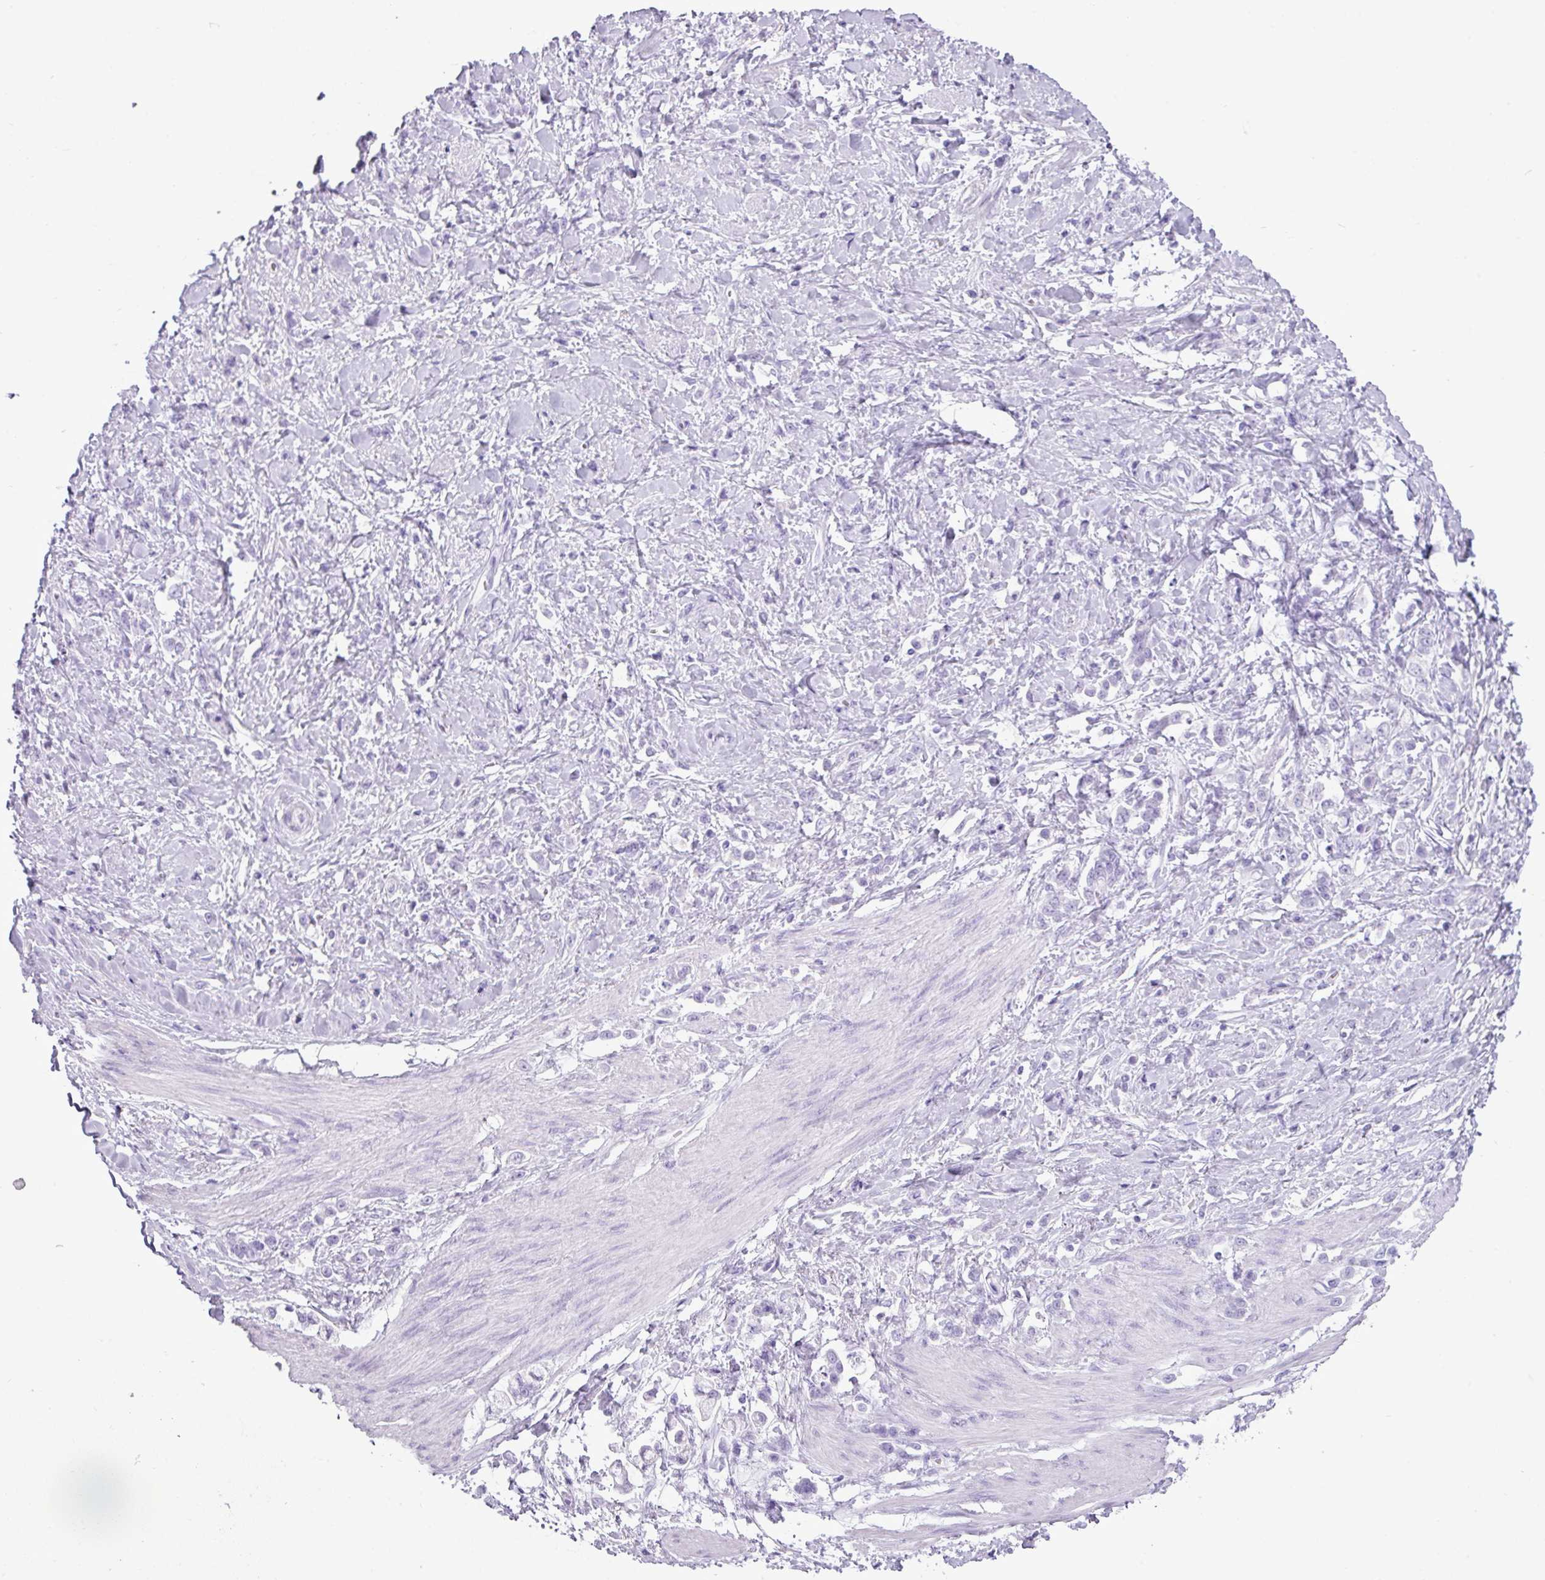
{"staining": {"intensity": "negative", "quantity": "none", "location": "none"}, "tissue": "stomach cancer", "cell_type": "Tumor cells", "image_type": "cancer", "snomed": [{"axis": "morphology", "description": "Adenocarcinoma, NOS"}, {"axis": "topography", "description": "Stomach"}], "caption": "Immunohistochemical staining of stomach adenocarcinoma reveals no significant positivity in tumor cells.", "gene": "AMY1B", "patient": {"sex": "female", "age": 60}}